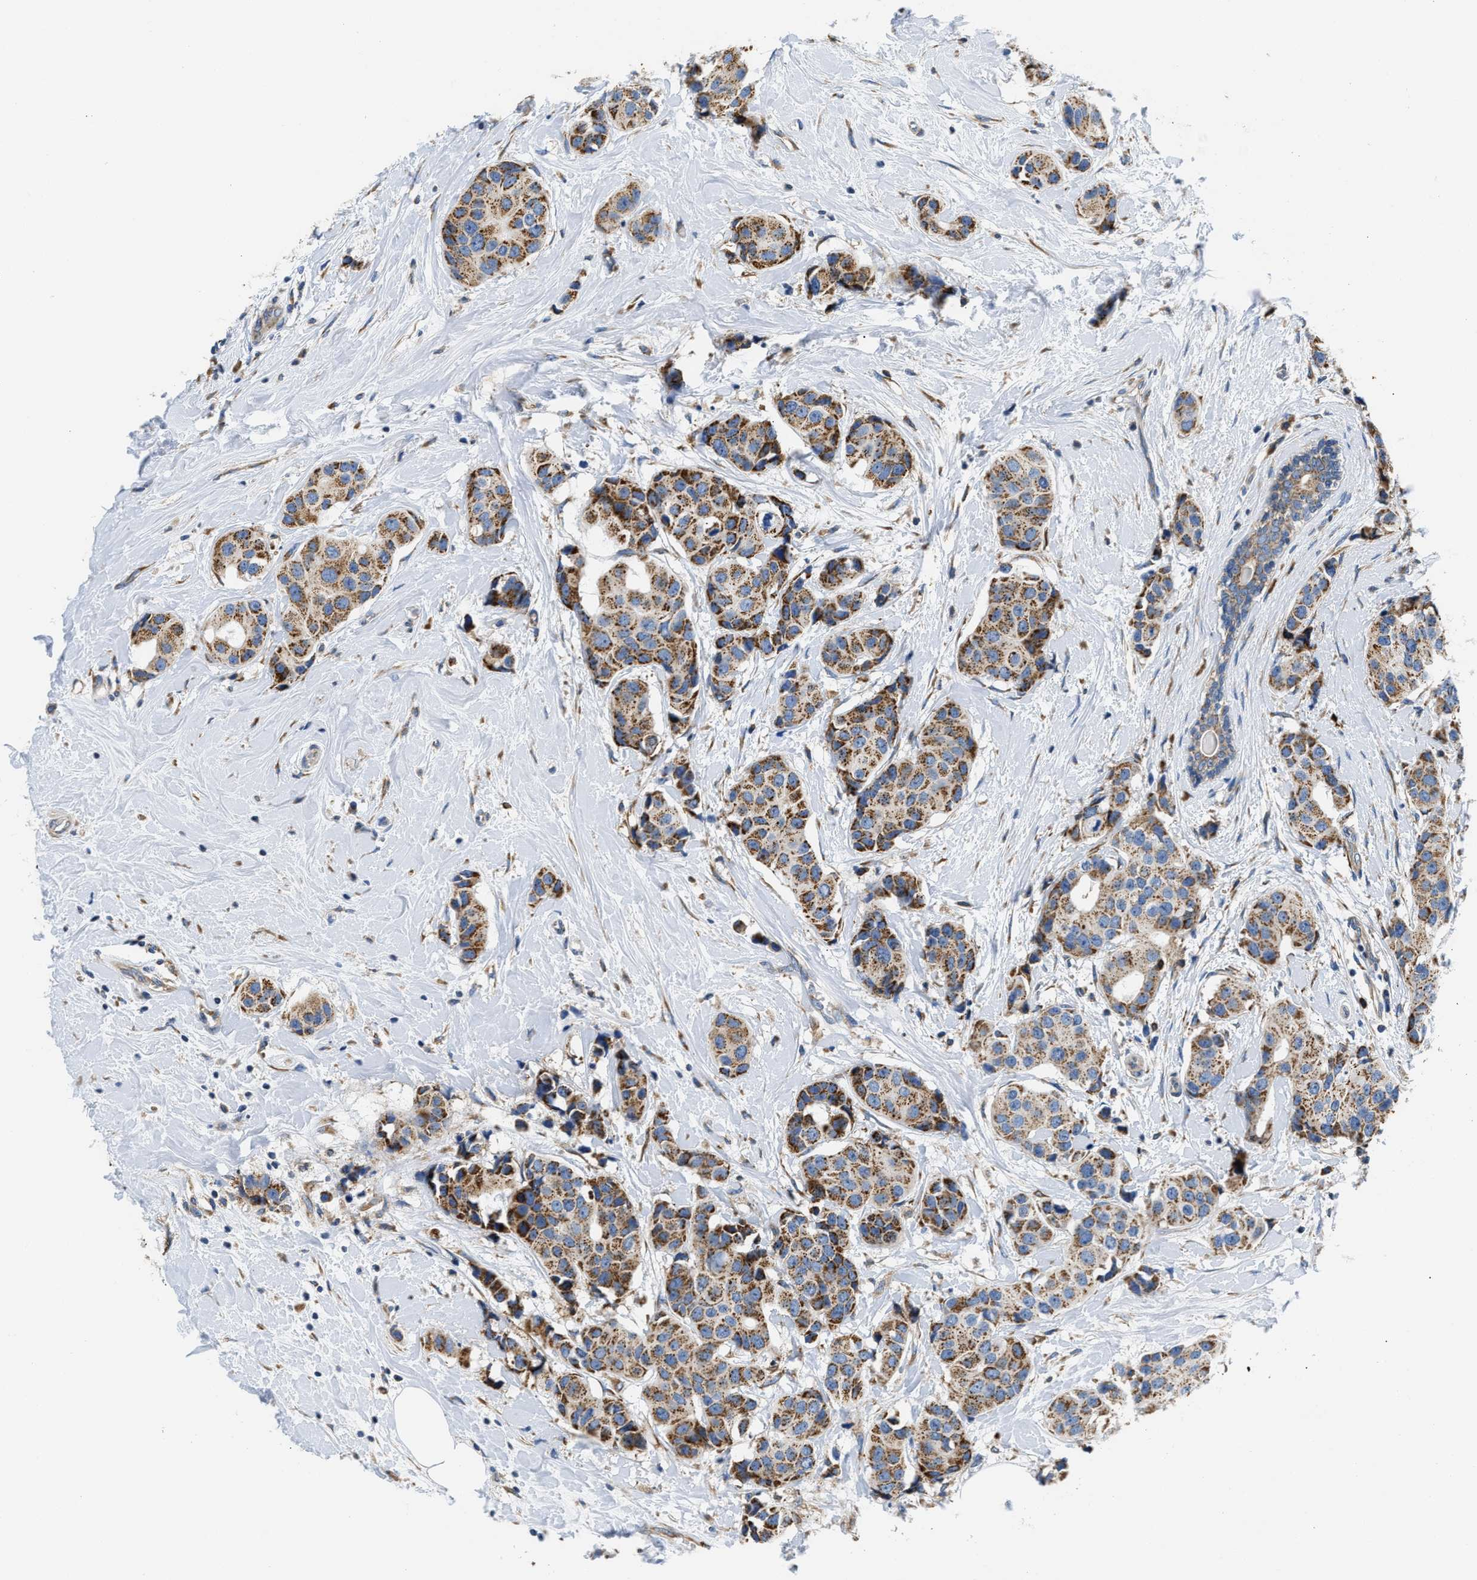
{"staining": {"intensity": "moderate", "quantity": ">75%", "location": "cytoplasmic/membranous"}, "tissue": "breast cancer", "cell_type": "Tumor cells", "image_type": "cancer", "snomed": [{"axis": "morphology", "description": "Normal tissue, NOS"}, {"axis": "morphology", "description": "Duct carcinoma"}, {"axis": "topography", "description": "Breast"}], "caption": "DAB immunohistochemical staining of human invasive ductal carcinoma (breast) exhibits moderate cytoplasmic/membranous protein staining in about >75% of tumor cells.", "gene": "HDHD3", "patient": {"sex": "female", "age": 39}}